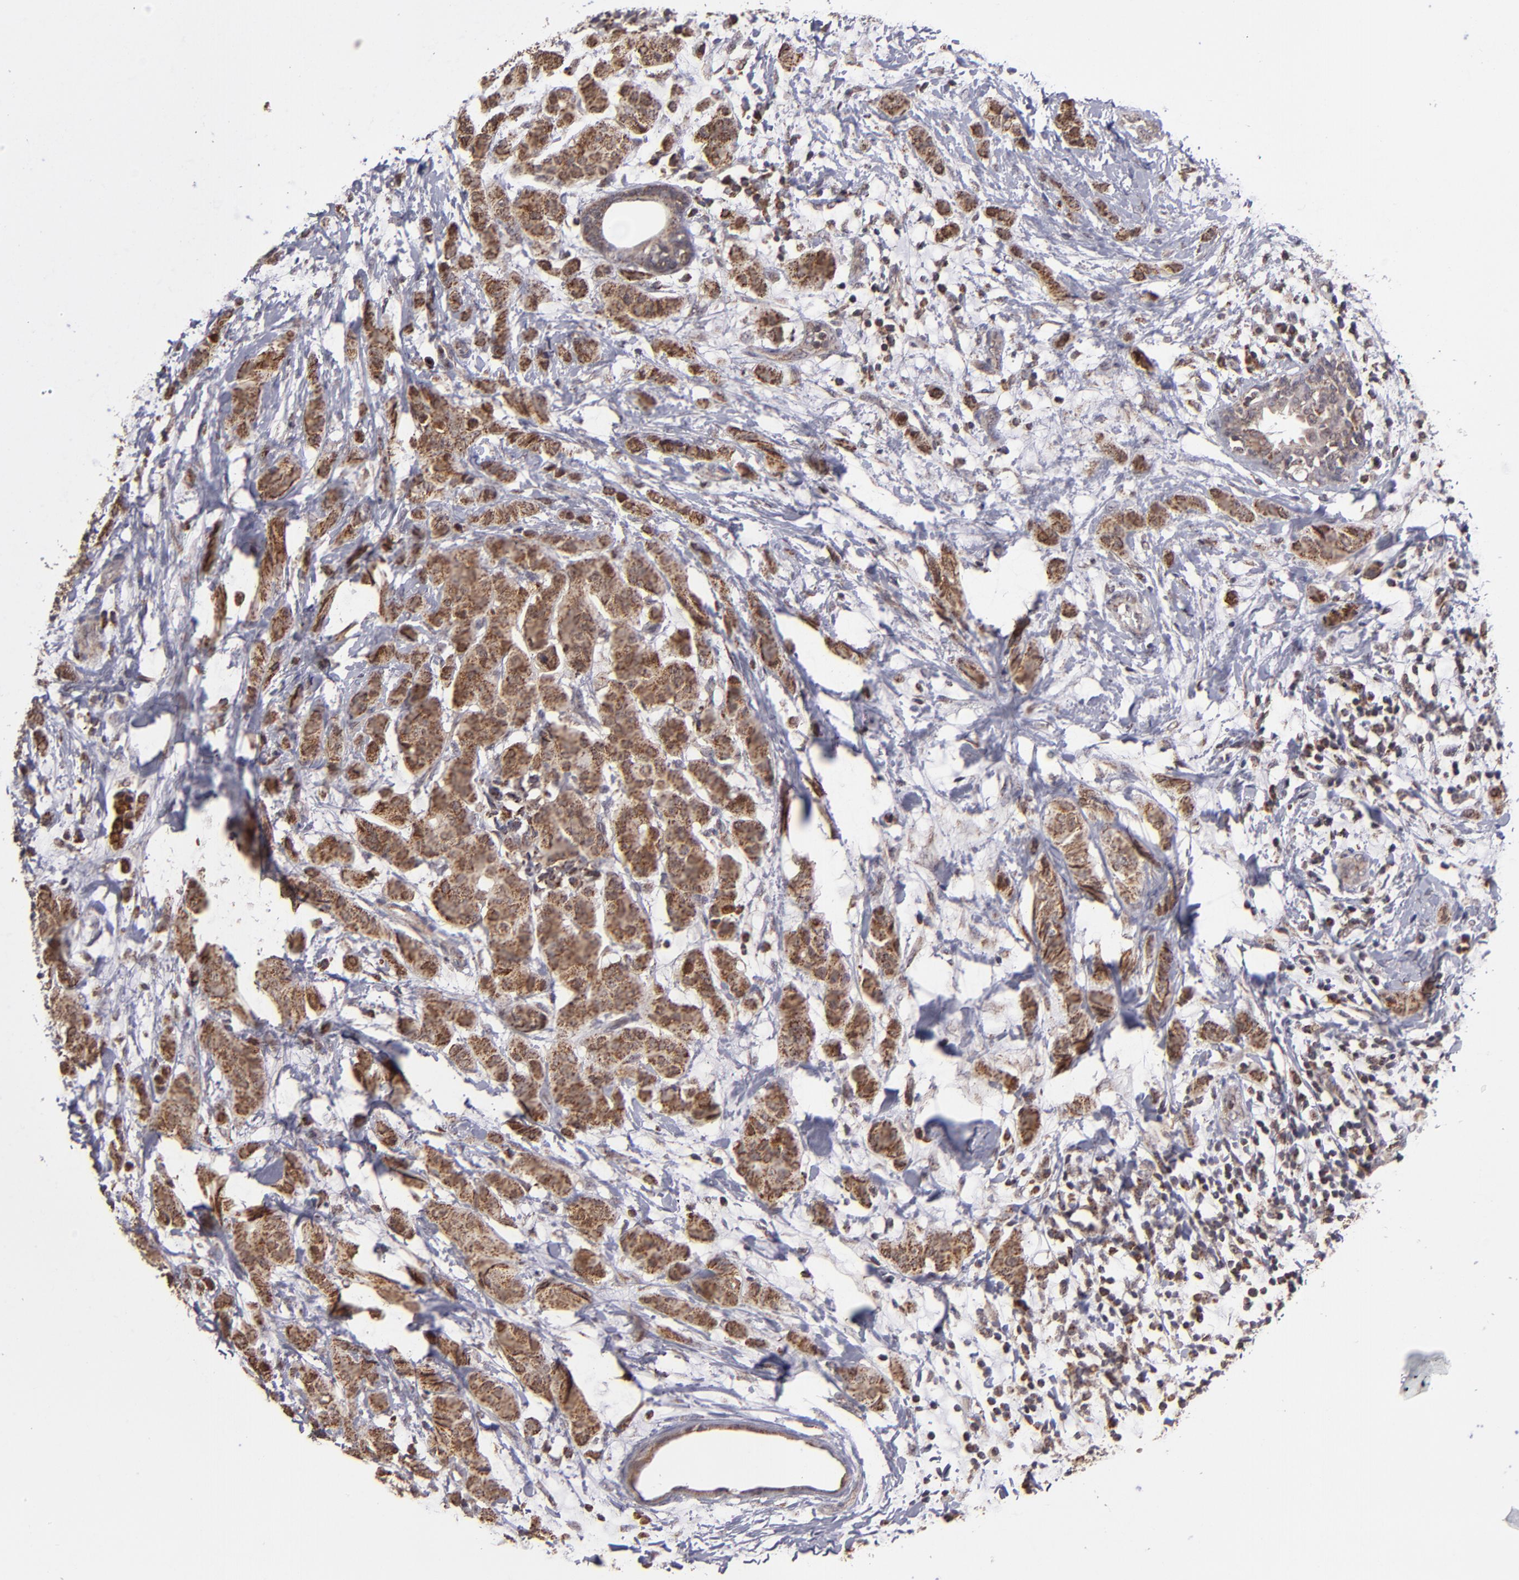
{"staining": {"intensity": "moderate", "quantity": ">75%", "location": "cytoplasmic/membranous"}, "tissue": "breast cancer", "cell_type": "Tumor cells", "image_type": "cancer", "snomed": [{"axis": "morphology", "description": "Duct carcinoma"}, {"axis": "topography", "description": "Breast"}], "caption": "A brown stain labels moderate cytoplasmic/membranous positivity of a protein in human breast cancer (intraductal carcinoma) tumor cells.", "gene": "SLC15A1", "patient": {"sex": "female", "age": 40}}